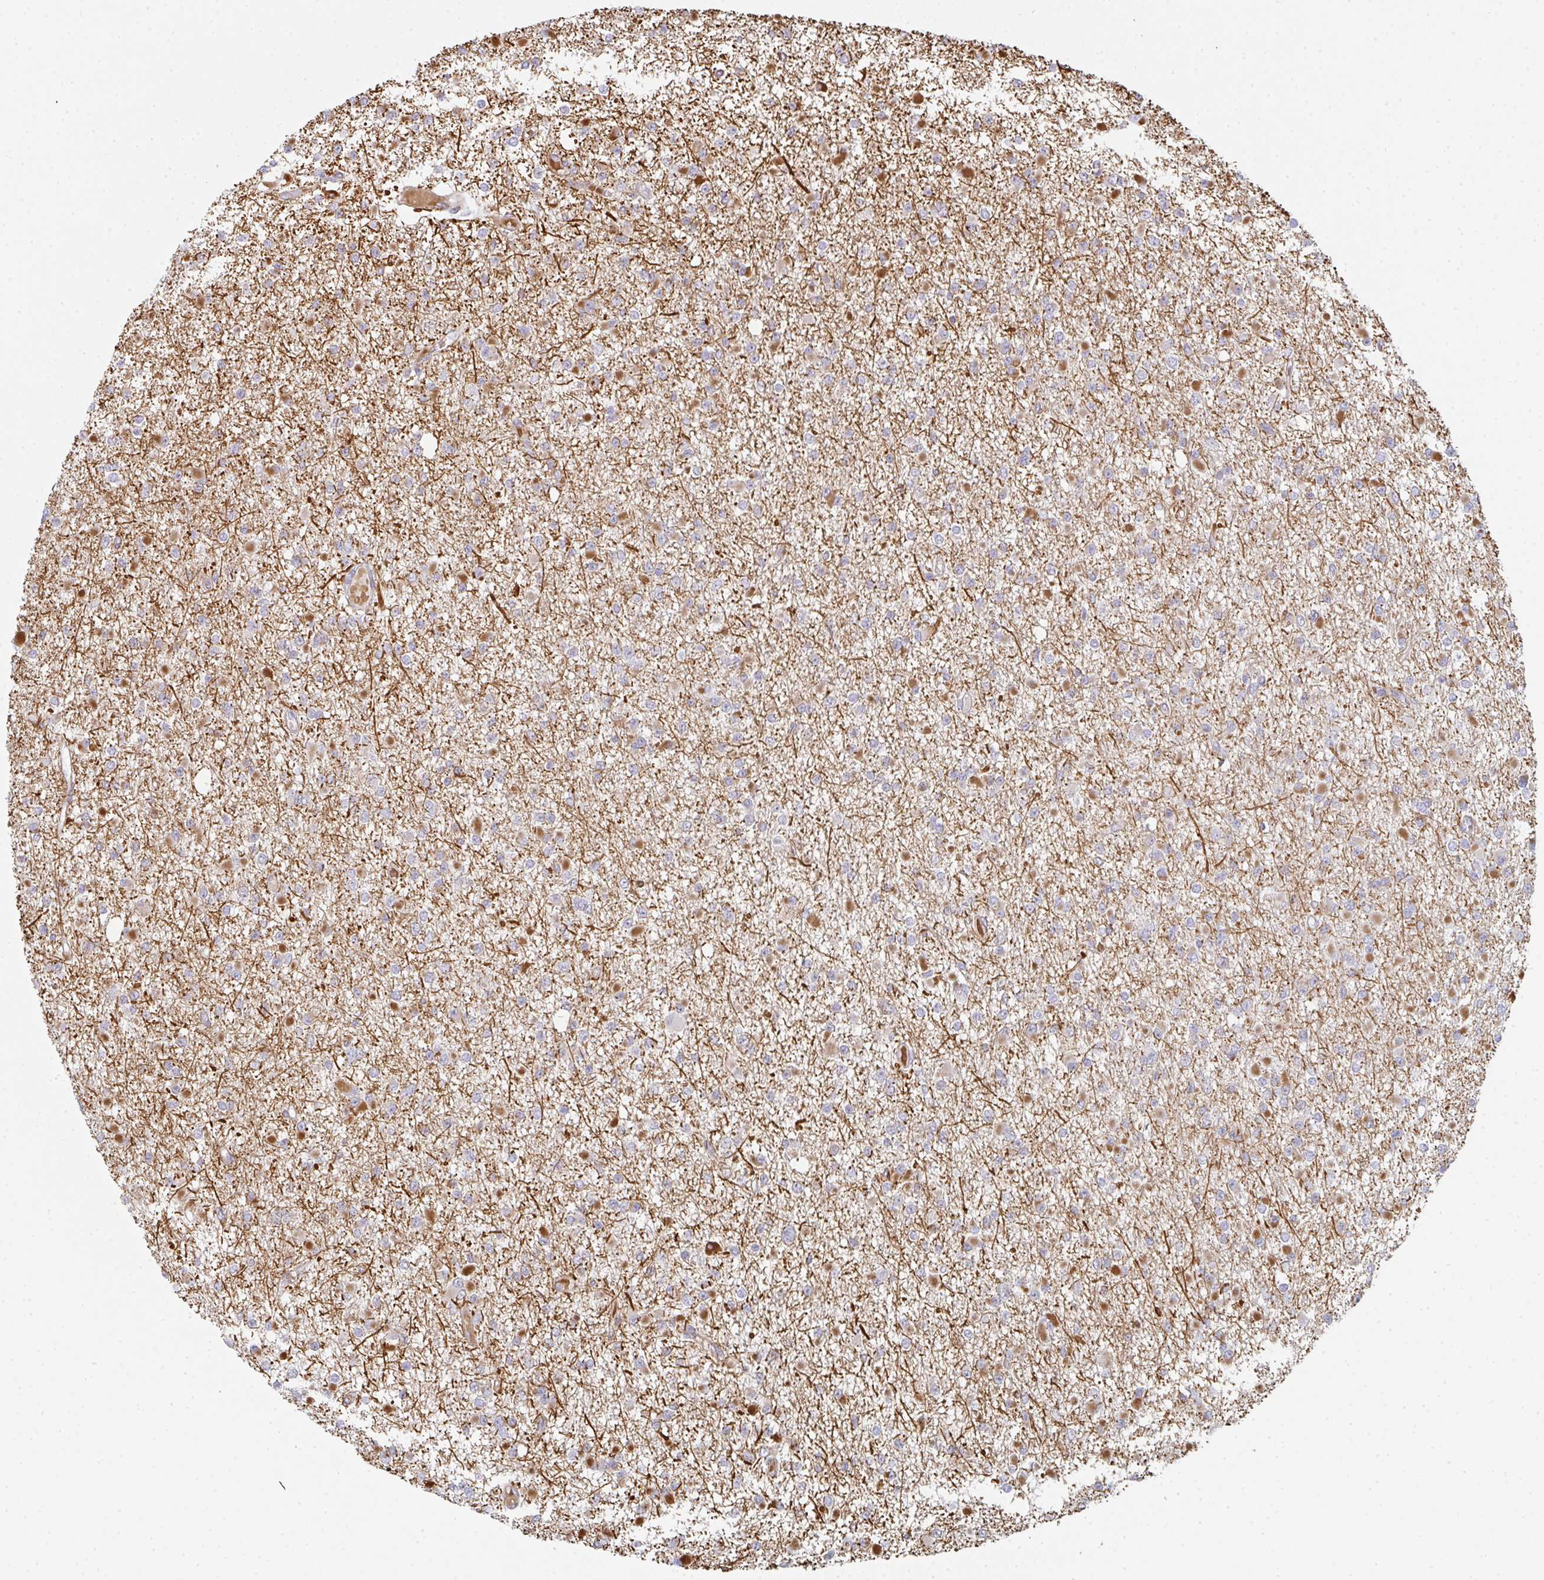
{"staining": {"intensity": "strong", "quantity": "<25%", "location": "cytoplasmic/membranous"}, "tissue": "glioma", "cell_type": "Tumor cells", "image_type": "cancer", "snomed": [{"axis": "morphology", "description": "Glioma, malignant, Low grade"}, {"axis": "topography", "description": "Brain"}], "caption": "A micrograph of glioma stained for a protein exhibits strong cytoplasmic/membranous brown staining in tumor cells. The protein is shown in brown color, while the nuclei are stained blue.", "gene": "ZNF526", "patient": {"sex": "female", "age": 22}}